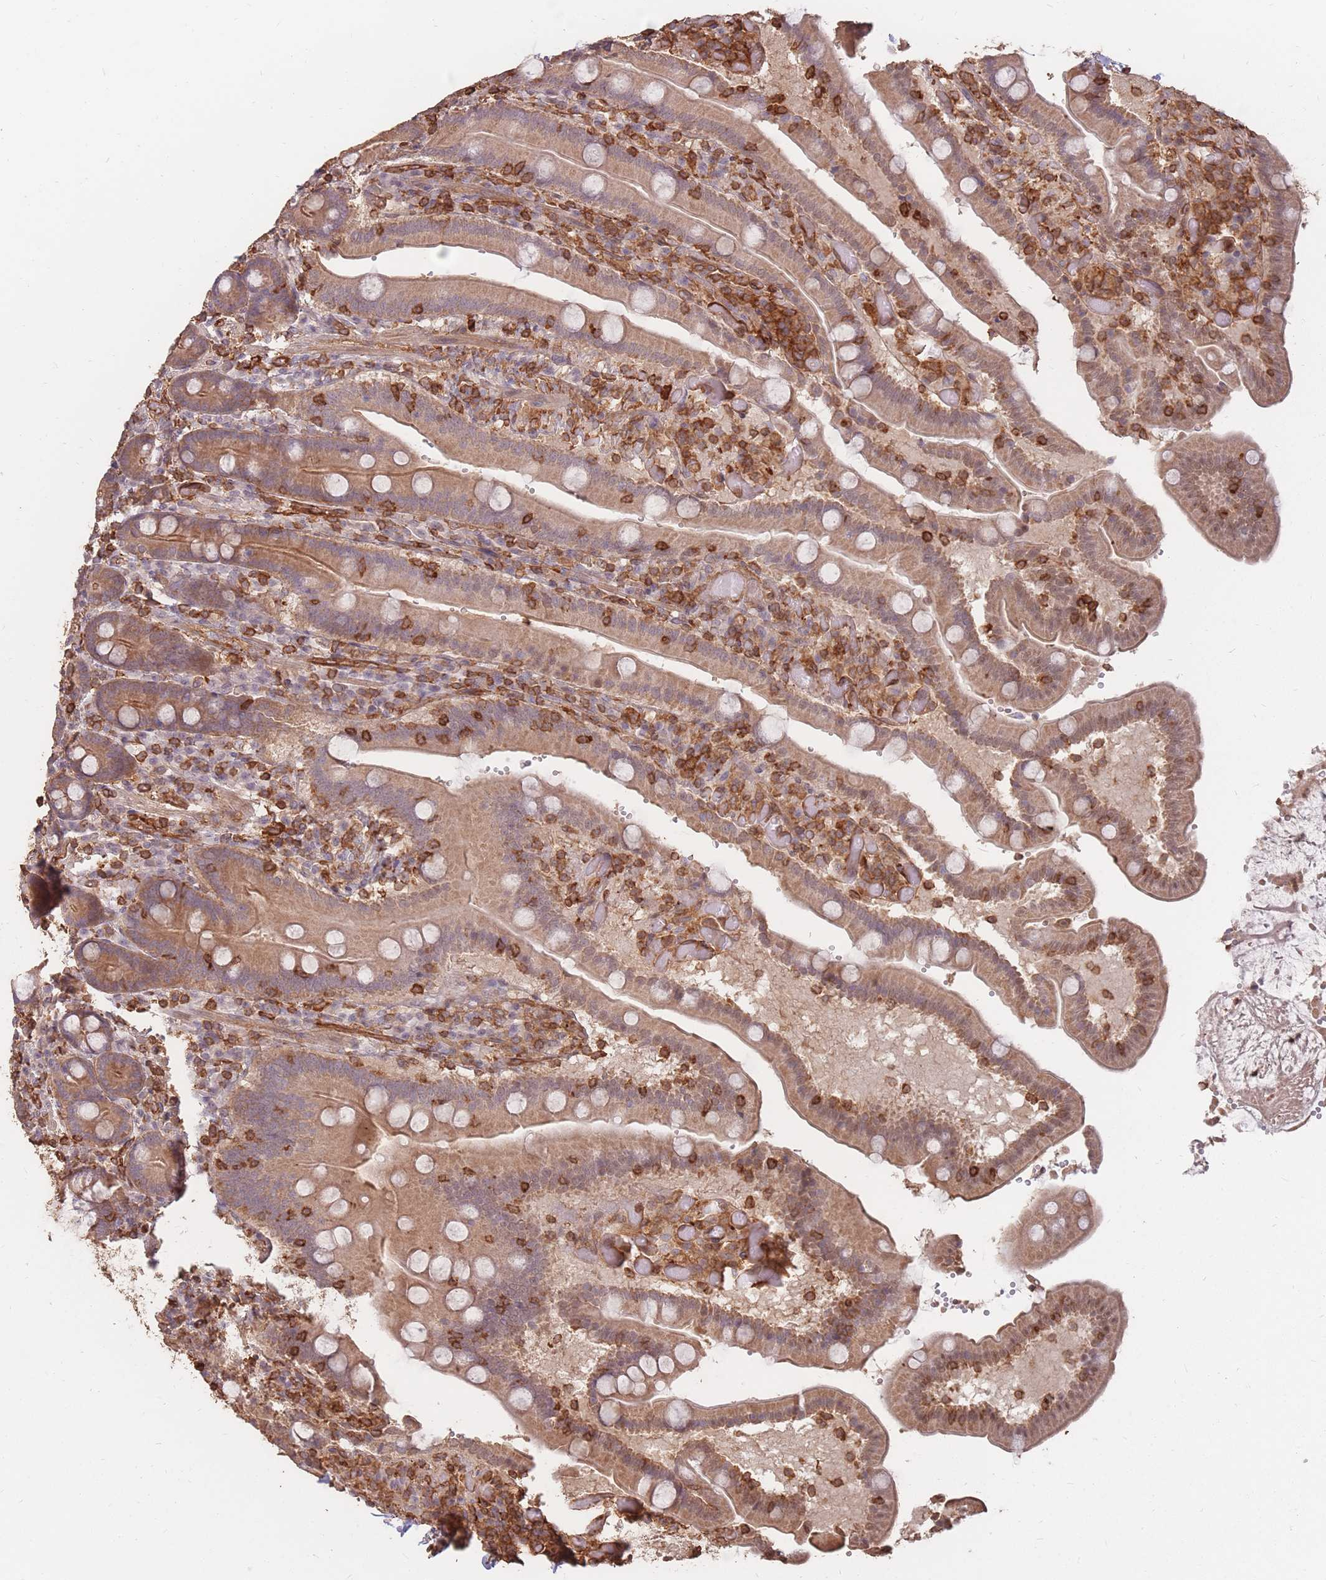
{"staining": {"intensity": "moderate", "quantity": "25%-75%", "location": "cytoplasmic/membranous"}, "tissue": "duodenum", "cell_type": "Glandular cells", "image_type": "normal", "snomed": [{"axis": "morphology", "description": "Normal tissue, NOS"}, {"axis": "topography", "description": "Duodenum"}], "caption": "Normal duodenum displays moderate cytoplasmic/membranous staining in approximately 25%-75% of glandular cells, visualized by immunohistochemistry. The staining was performed using DAB to visualize the protein expression in brown, while the nuclei were stained in blue with hematoxylin (Magnification: 20x).", "gene": "PLS3", "patient": {"sex": "female", "age": 62}}